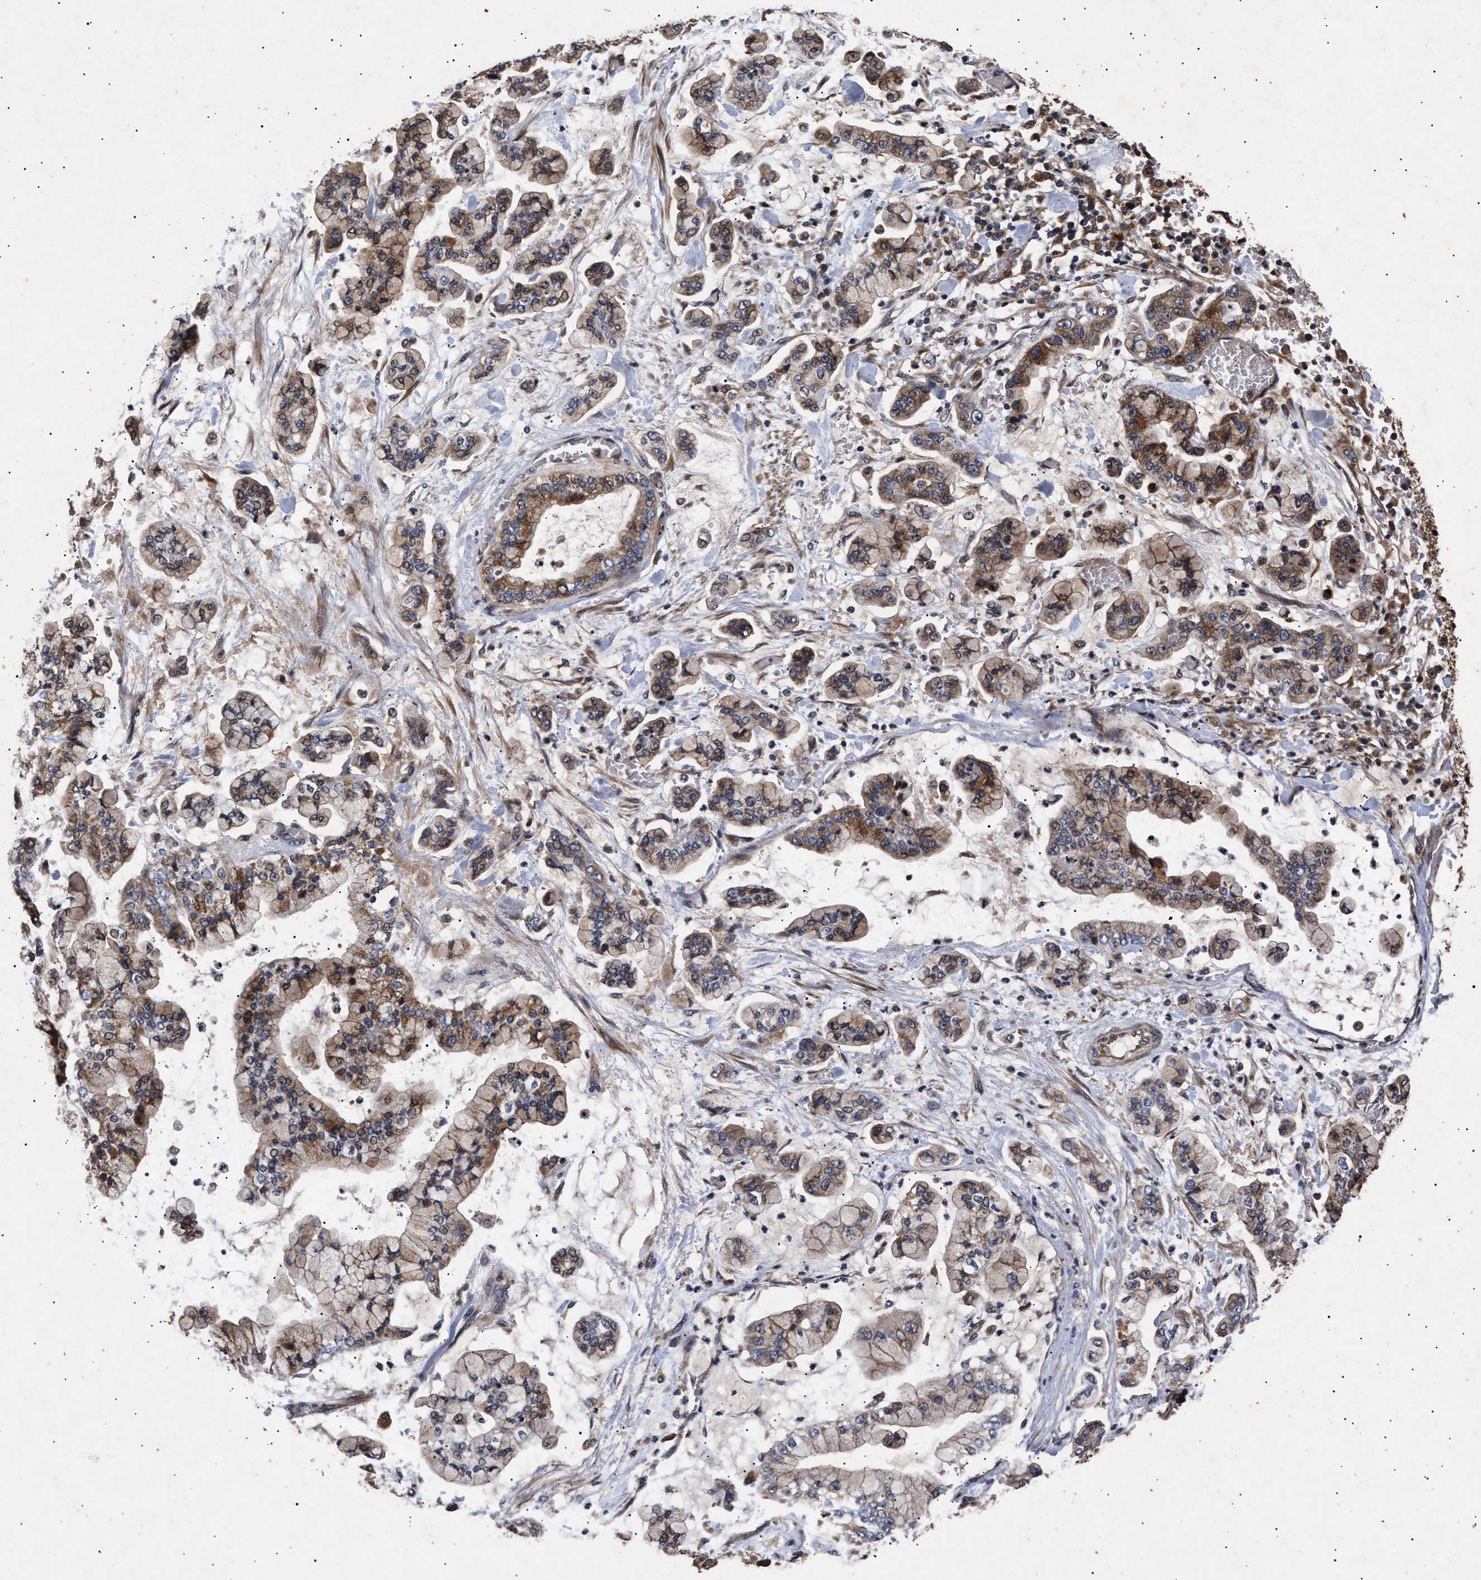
{"staining": {"intensity": "moderate", "quantity": ">75%", "location": "cytoplasmic/membranous"}, "tissue": "stomach cancer", "cell_type": "Tumor cells", "image_type": "cancer", "snomed": [{"axis": "morphology", "description": "Normal tissue, NOS"}, {"axis": "morphology", "description": "Adenocarcinoma, NOS"}, {"axis": "topography", "description": "Stomach, upper"}, {"axis": "topography", "description": "Stomach"}], "caption": "Immunohistochemistry (IHC) (DAB) staining of adenocarcinoma (stomach) demonstrates moderate cytoplasmic/membranous protein positivity in approximately >75% of tumor cells. (IHC, brightfield microscopy, high magnification).", "gene": "ITGB5", "patient": {"sex": "male", "age": 76}}